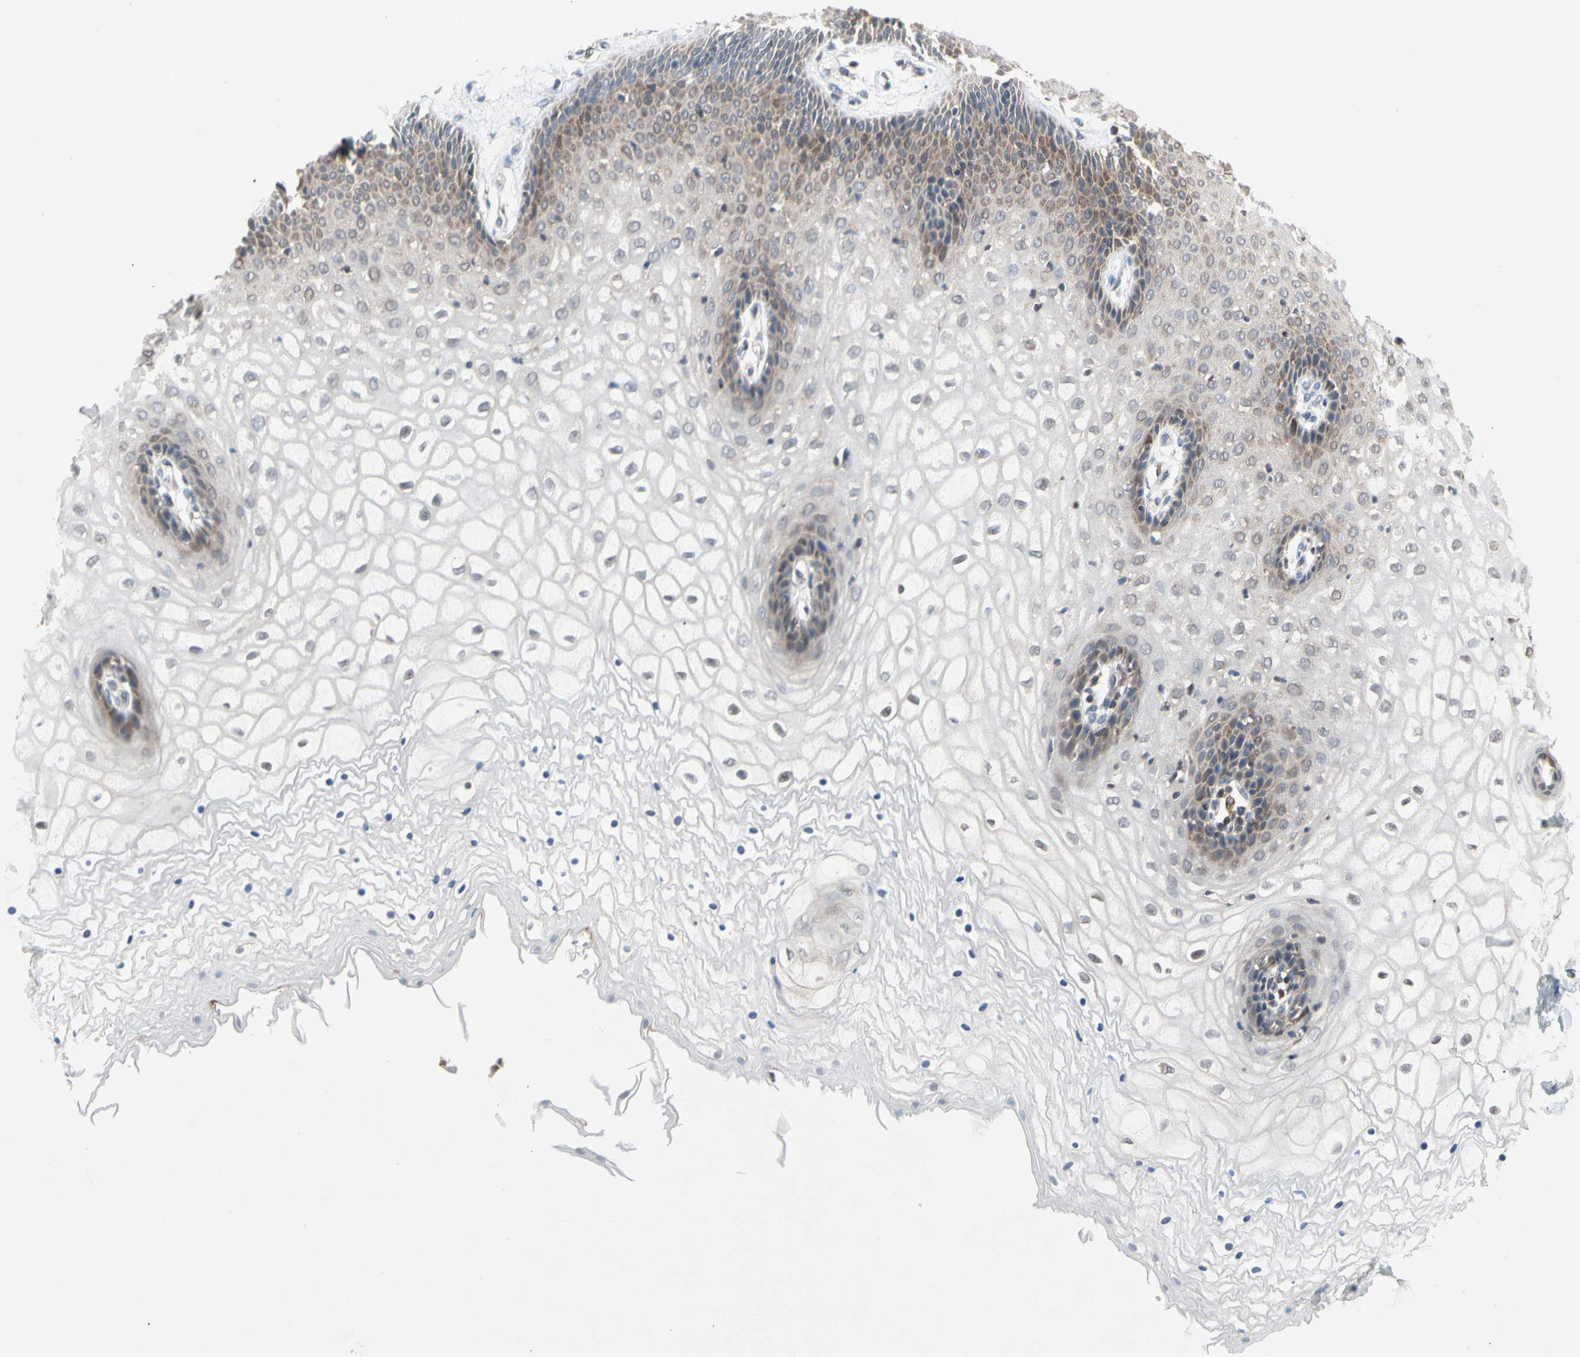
{"staining": {"intensity": "weak", "quantity": "<25%", "location": "cytoplasmic/membranous"}, "tissue": "vagina", "cell_type": "Squamous epithelial cells", "image_type": "normal", "snomed": [{"axis": "morphology", "description": "Normal tissue, NOS"}, {"axis": "topography", "description": "Vagina"}], "caption": "An IHC micrograph of unremarkable vagina is shown. There is no staining in squamous epithelial cells of vagina.", "gene": "MTHFS", "patient": {"sex": "female", "age": 34}}